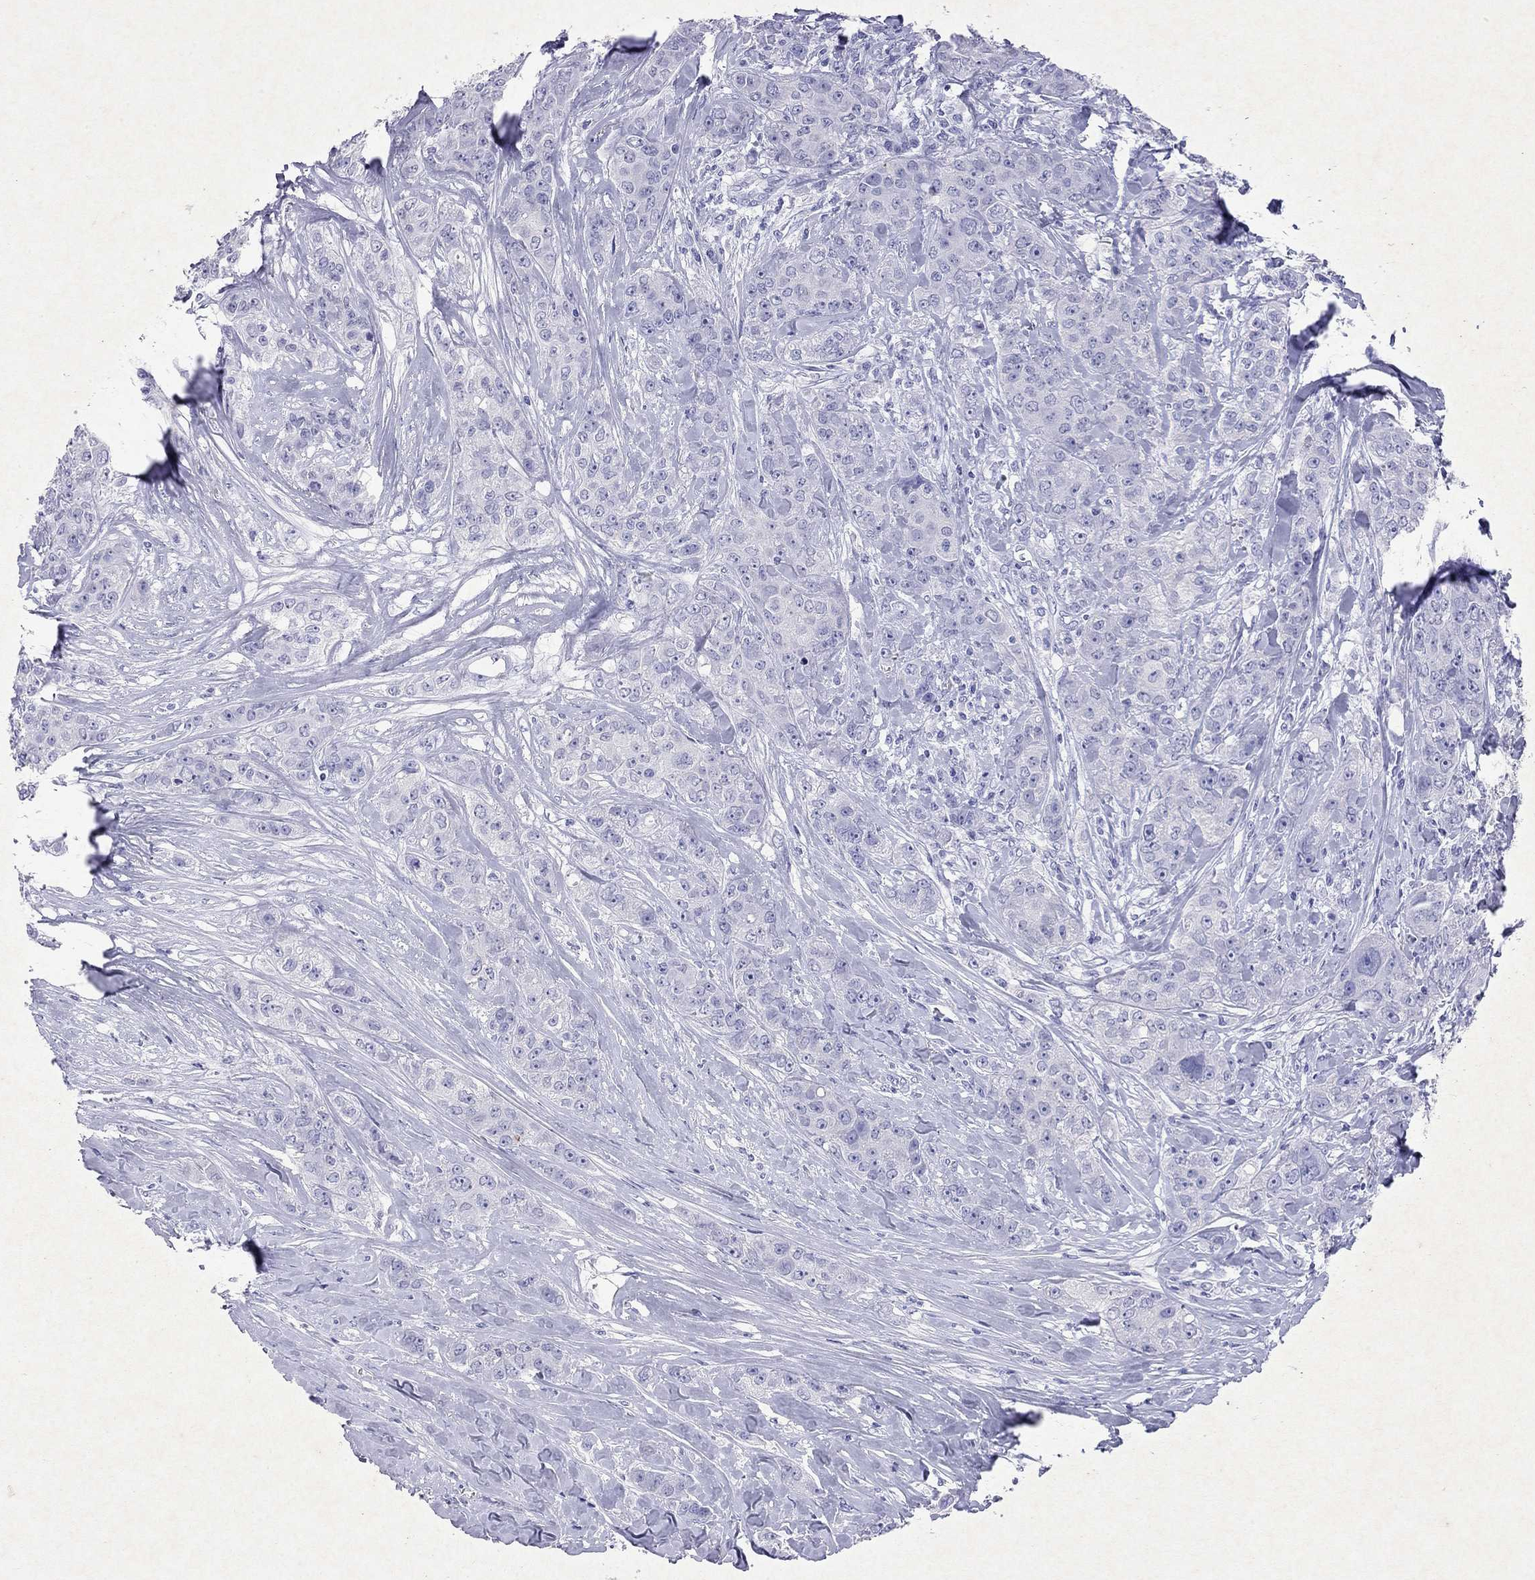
{"staining": {"intensity": "negative", "quantity": "none", "location": "none"}, "tissue": "breast cancer", "cell_type": "Tumor cells", "image_type": "cancer", "snomed": [{"axis": "morphology", "description": "Duct carcinoma"}, {"axis": "topography", "description": "Breast"}], "caption": "Immunohistochemical staining of human breast infiltrating ductal carcinoma shows no significant positivity in tumor cells. (DAB immunohistochemistry with hematoxylin counter stain).", "gene": "ARMC12", "patient": {"sex": "female", "age": 43}}